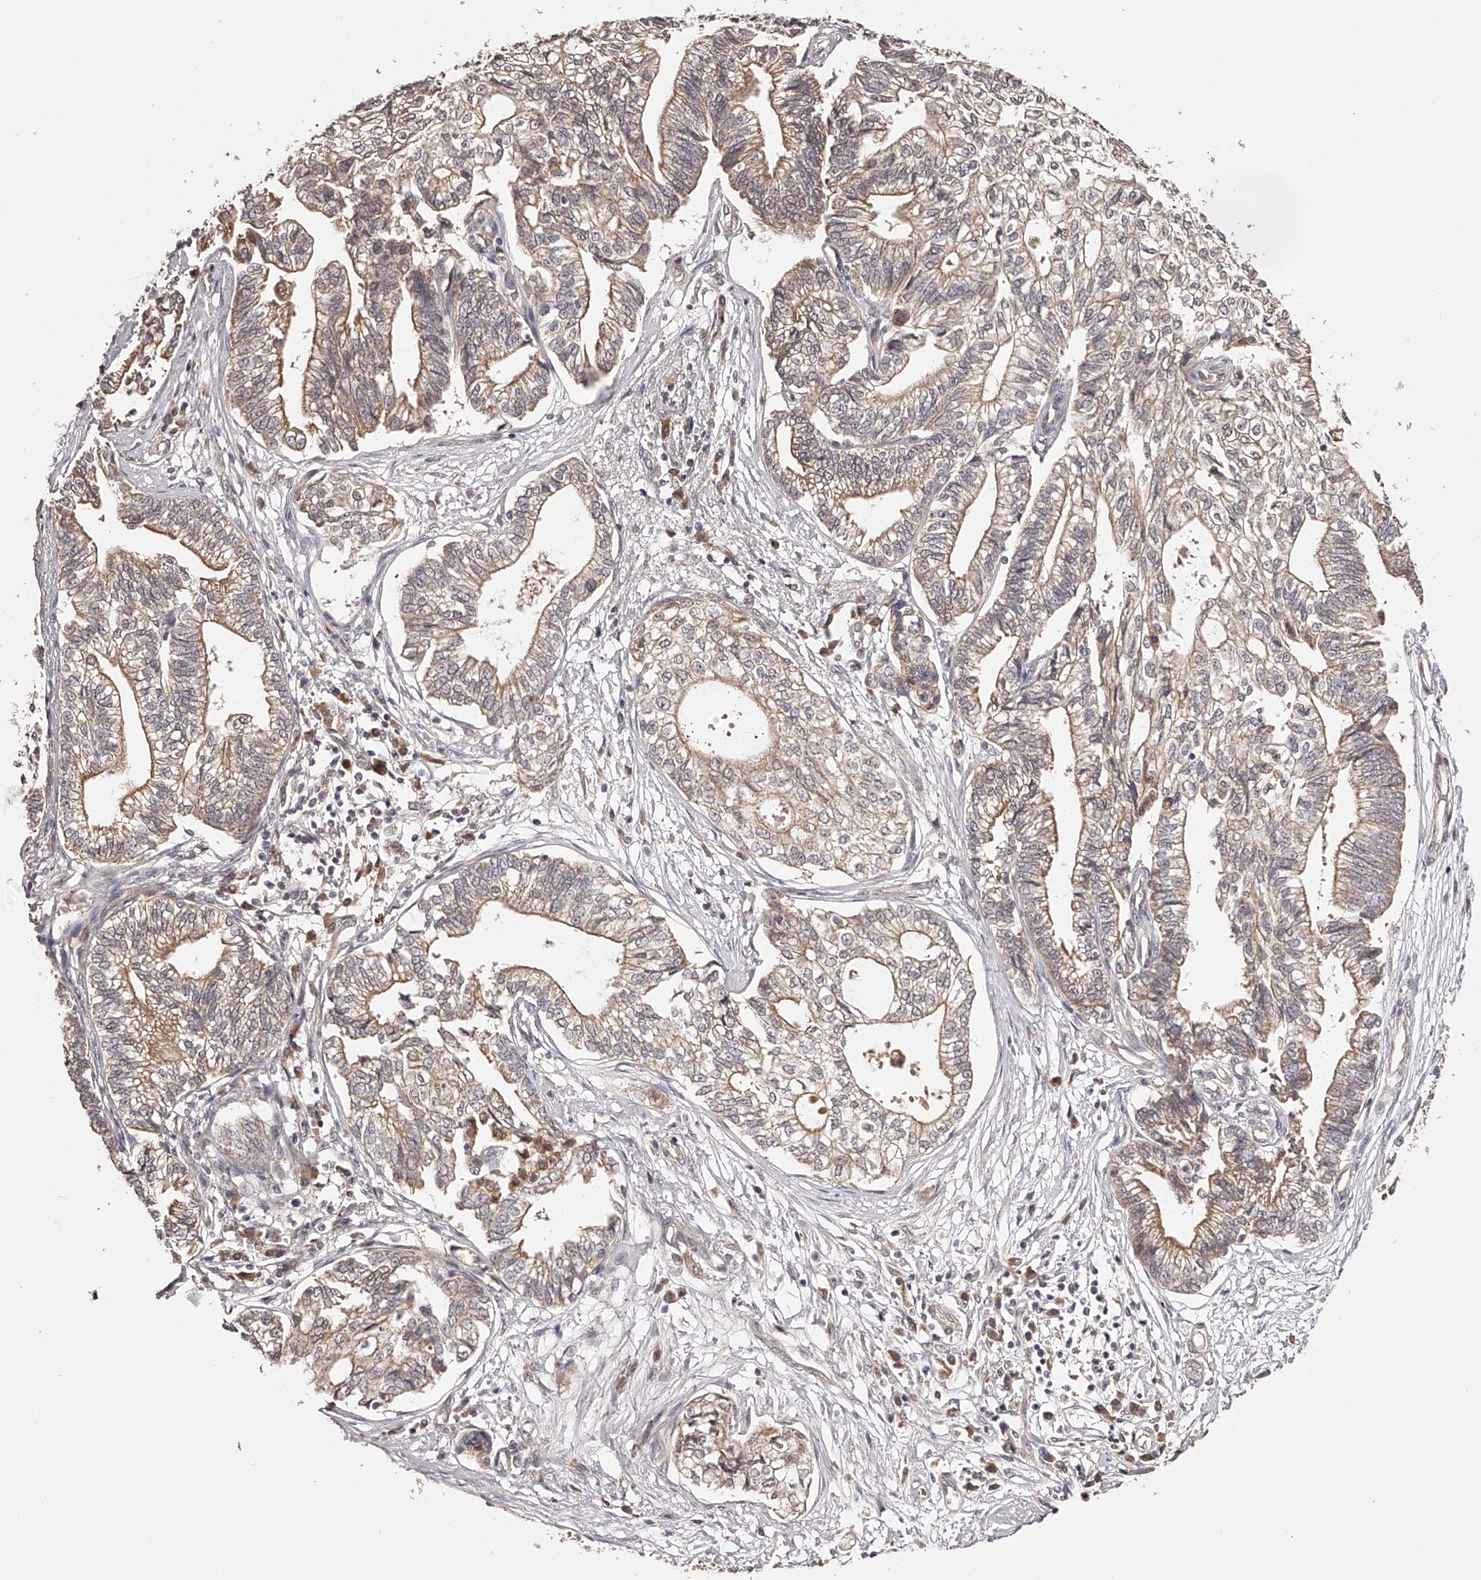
{"staining": {"intensity": "moderate", "quantity": ">75%", "location": "cytoplasmic/membranous"}, "tissue": "pancreatic cancer", "cell_type": "Tumor cells", "image_type": "cancer", "snomed": [{"axis": "morphology", "description": "Adenocarcinoma, NOS"}, {"axis": "topography", "description": "Pancreas"}], "caption": "A micrograph of human adenocarcinoma (pancreatic) stained for a protein demonstrates moderate cytoplasmic/membranous brown staining in tumor cells.", "gene": "ODF2L", "patient": {"sex": "male", "age": 72}}